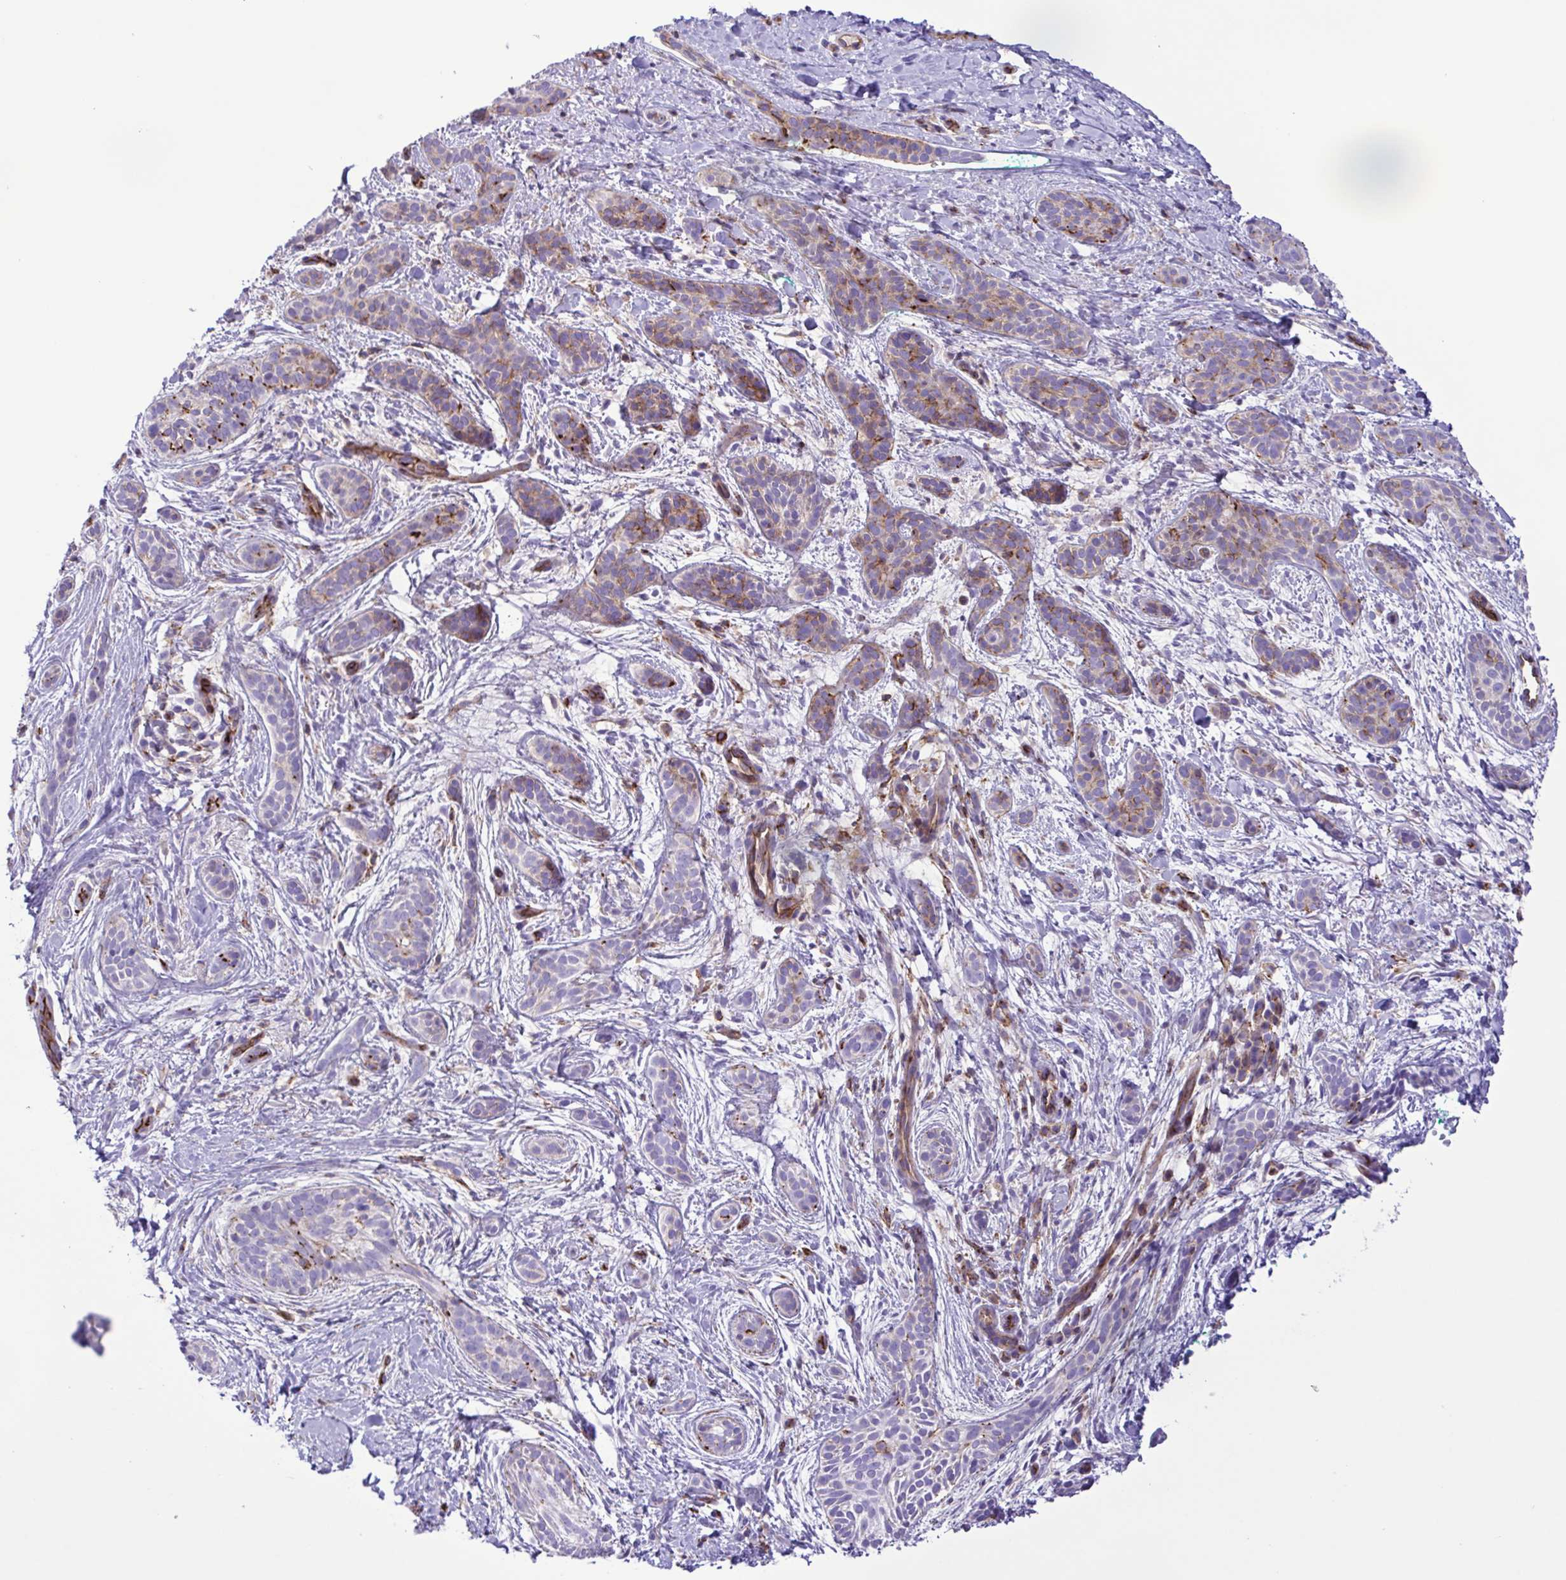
{"staining": {"intensity": "weak", "quantity": "25%-75%", "location": "cytoplasmic/membranous"}, "tissue": "skin cancer", "cell_type": "Tumor cells", "image_type": "cancer", "snomed": [{"axis": "morphology", "description": "Basal cell carcinoma"}, {"axis": "topography", "description": "Skin"}], "caption": "Skin cancer tissue shows weak cytoplasmic/membranous expression in about 25%-75% of tumor cells, visualized by immunohistochemistry.", "gene": "FLT1", "patient": {"sex": "male", "age": 63}}